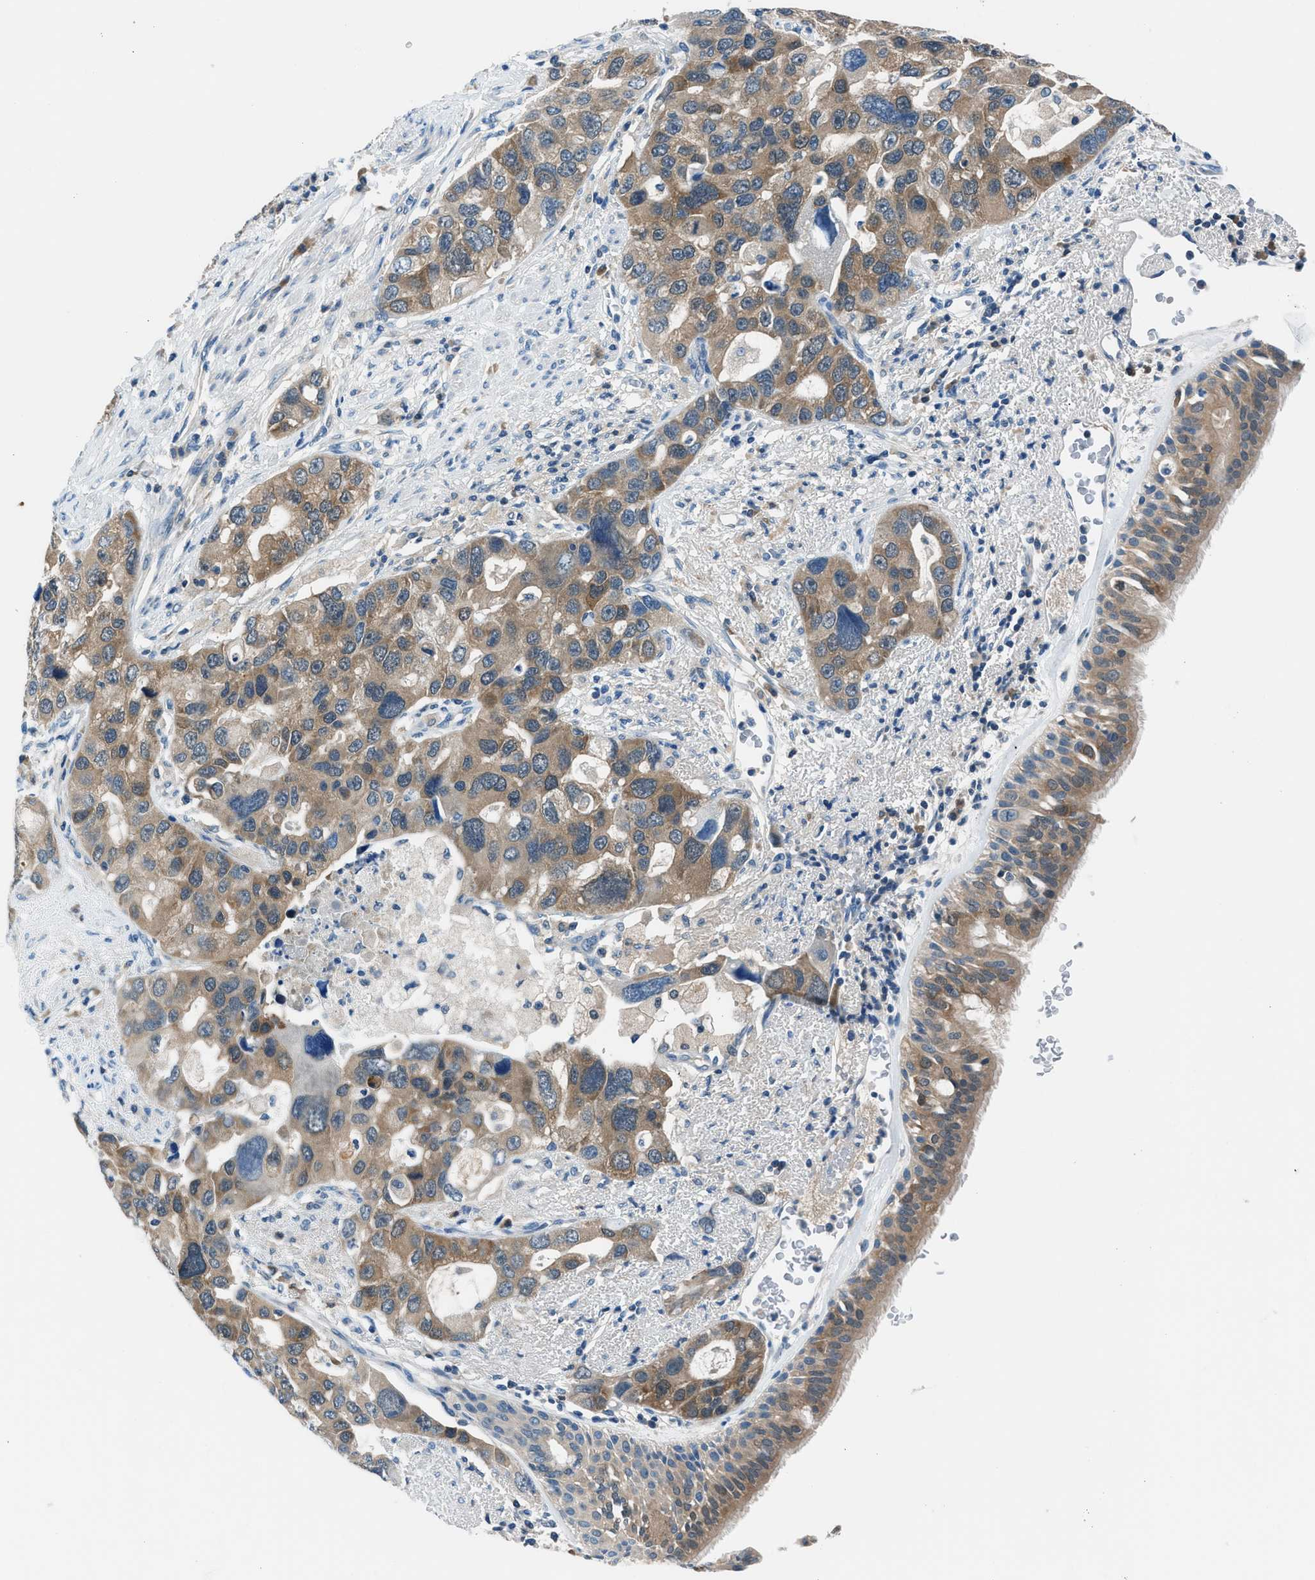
{"staining": {"intensity": "moderate", "quantity": "25%-75%", "location": "cytoplasmic/membranous"}, "tissue": "bronchus", "cell_type": "Respiratory epithelial cells", "image_type": "normal", "snomed": [{"axis": "morphology", "description": "Normal tissue, NOS"}, {"axis": "morphology", "description": "Adenocarcinoma, NOS"}, {"axis": "morphology", "description": "Adenocarcinoma, metastatic, NOS"}, {"axis": "topography", "description": "Lymph node"}, {"axis": "topography", "description": "Bronchus"}, {"axis": "topography", "description": "Lung"}], "caption": "This histopathology image reveals immunohistochemistry (IHC) staining of benign bronchus, with medium moderate cytoplasmic/membranous expression in approximately 25%-75% of respiratory epithelial cells.", "gene": "ACP1", "patient": {"sex": "female", "age": 54}}